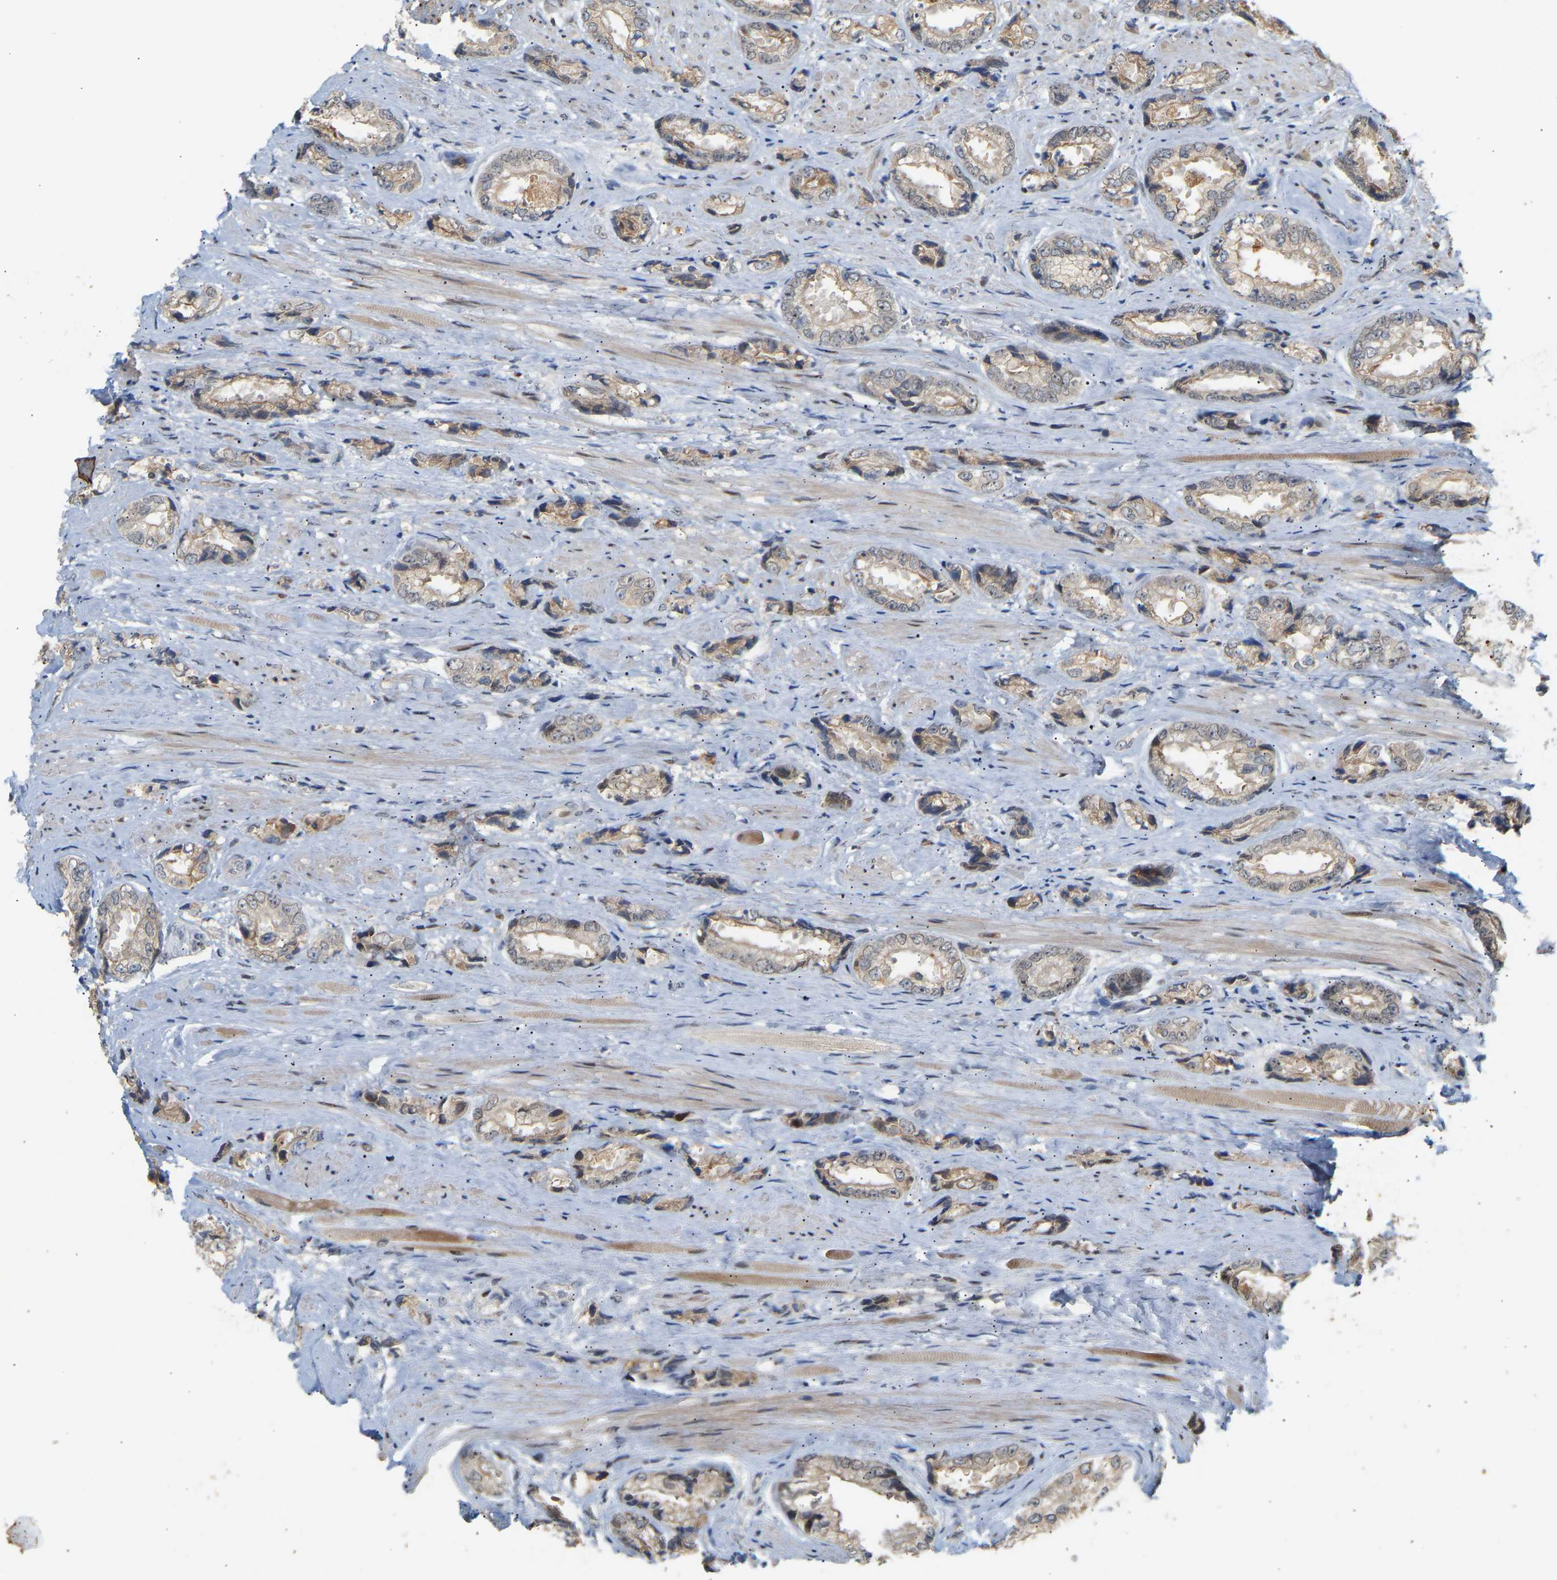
{"staining": {"intensity": "weak", "quantity": "<25%", "location": "cytoplasmic/membranous"}, "tissue": "prostate cancer", "cell_type": "Tumor cells", "image_type": "cancer", "snomed": [{"axis": "morphology", "description": "Adenocarcinoma, High grade"}, {"axis": "topography", "description": "Prostate"}], "caption": "Immunohistochemistry (IHC) histopathology image of neoplastic tissue: human prostate cancer stained with DAB exhibits no significant protein staining in tumor cells.", "gene": "PTPN4", "patient": {"sex": "male", "age": 61}}